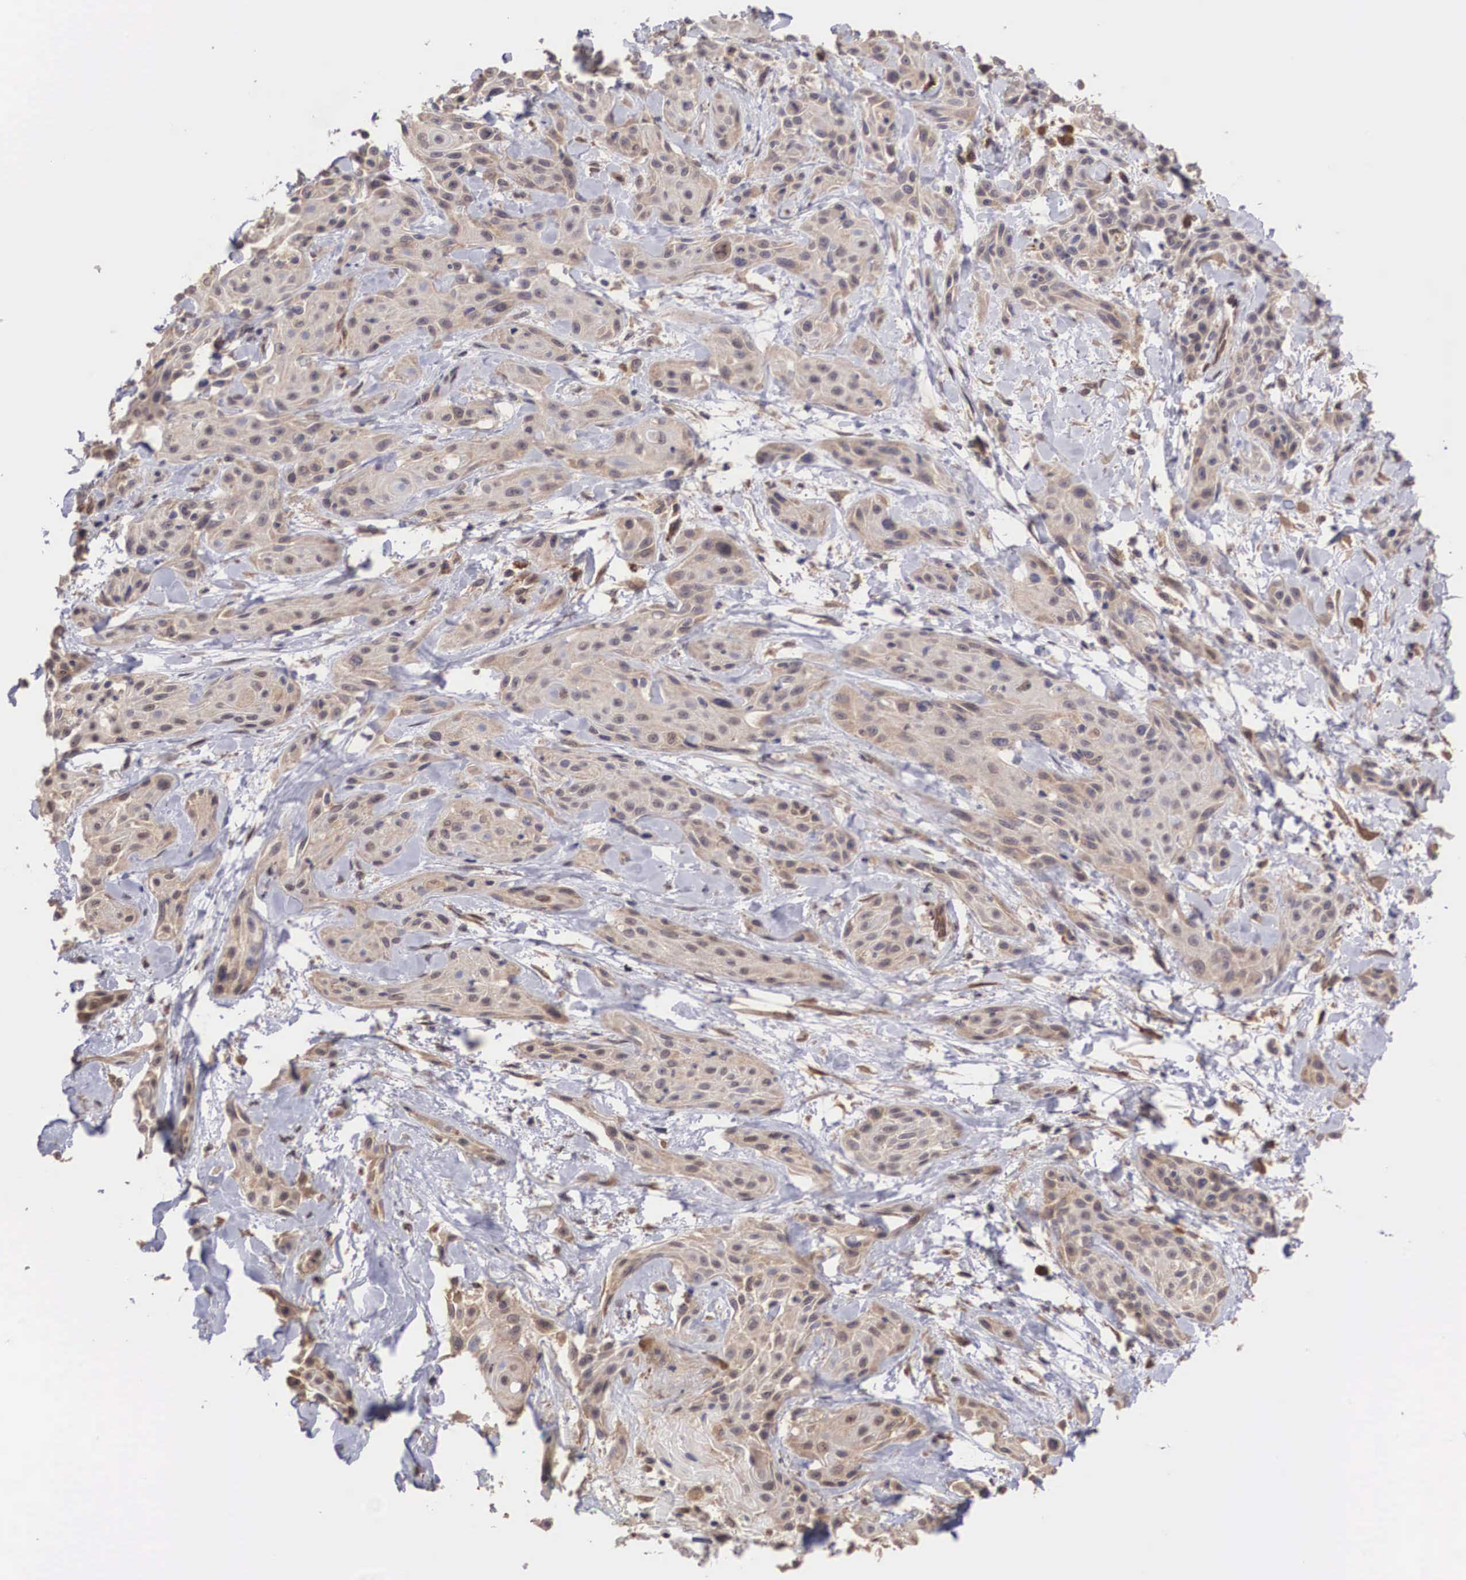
{"staining": {"intensity": "weak", "quantity": ">75%", "location": "cytoplasmic/membranous,nuclear"}, "tissue": "skin cancer", "cell_type": "Tumor cells", "image_type": "cancer", "snomed": [{"axis": "morphology", "description": "Squamous cell carcinoma, NOS"}, {"axis": "topography", "description": "Skin"}, {"axis": "topography", "description": "Anal"}], "caption": "A brown stain highlights weak cytoplasmic/membranous and nuclear expression of a protein in squamous cell carcinoma (skin) tumor cells. The staining was performed using DAB (3,3'-diaminobenzidine) to visualize the protein expression in brown, while the nuclei were stained in blue with hematoxylin (Magnification: 20x).", "gene": "DNAJB7", "patient": {"sex": "male", "age": 64}}